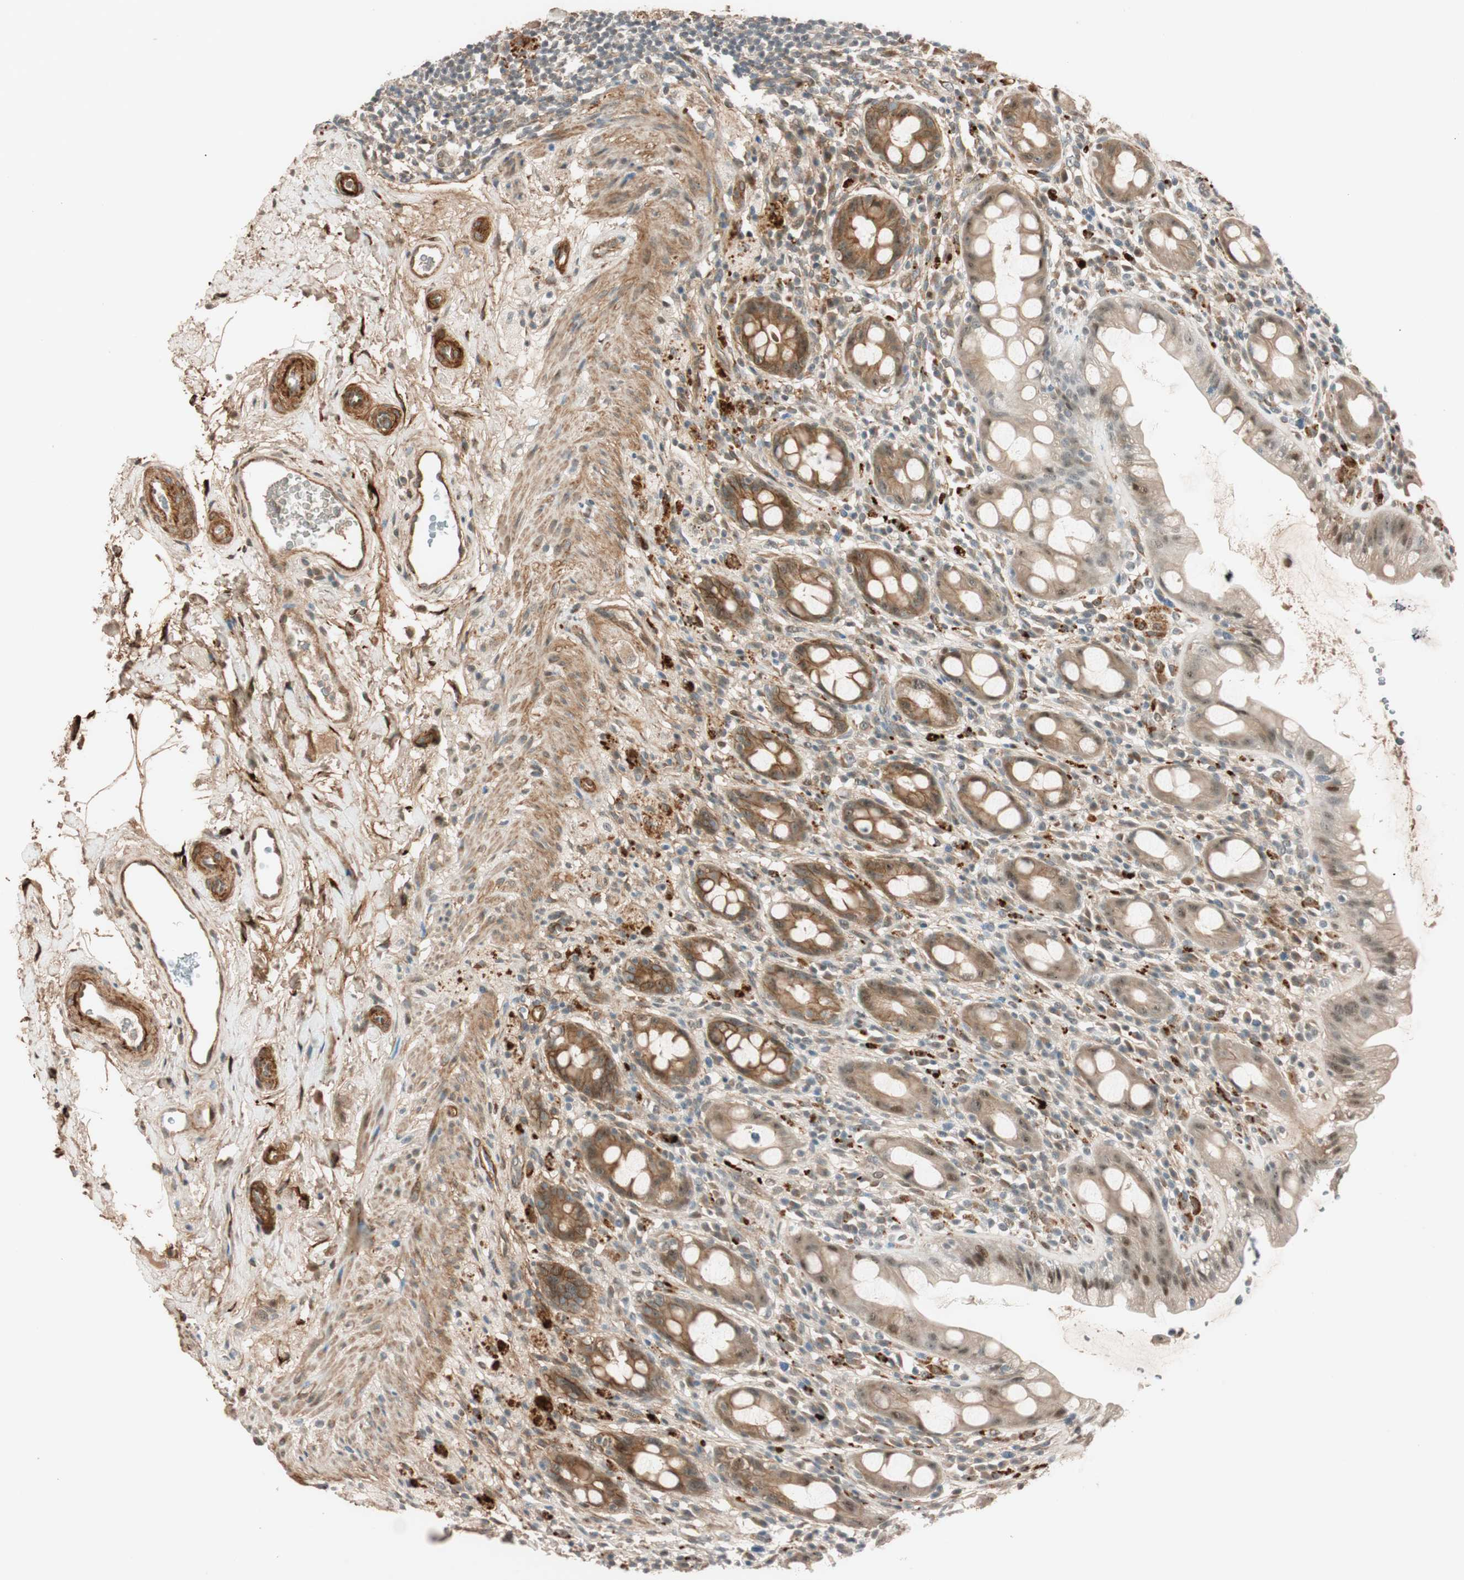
{"staining": {"intensity": "strong", "quantity": "25%-75%", "location": "cytoplasmic/membranous,nuclear"}, "tissue": "rectum", "cell_type": "Glandular cells", "image_type": "normal", "snomed": [{"axis": "morphology", "description": "Normal tissue, NOS"}, {"axis": "topography", "description": "Rectum"}], "caption": "Protein staining of unremarkable rectum exhibits strong cytoplasmic/membranous,nuclear positivity in about 25%-75% of glandular cells. (Stains: DAB (3,3'-diaminobenzidine) in brown, nuclei in blue, Microscopy: brightfield microscopy at high magnification).", "gene": "EPHA6", "patient": {"sex": "male", "age": 44}}